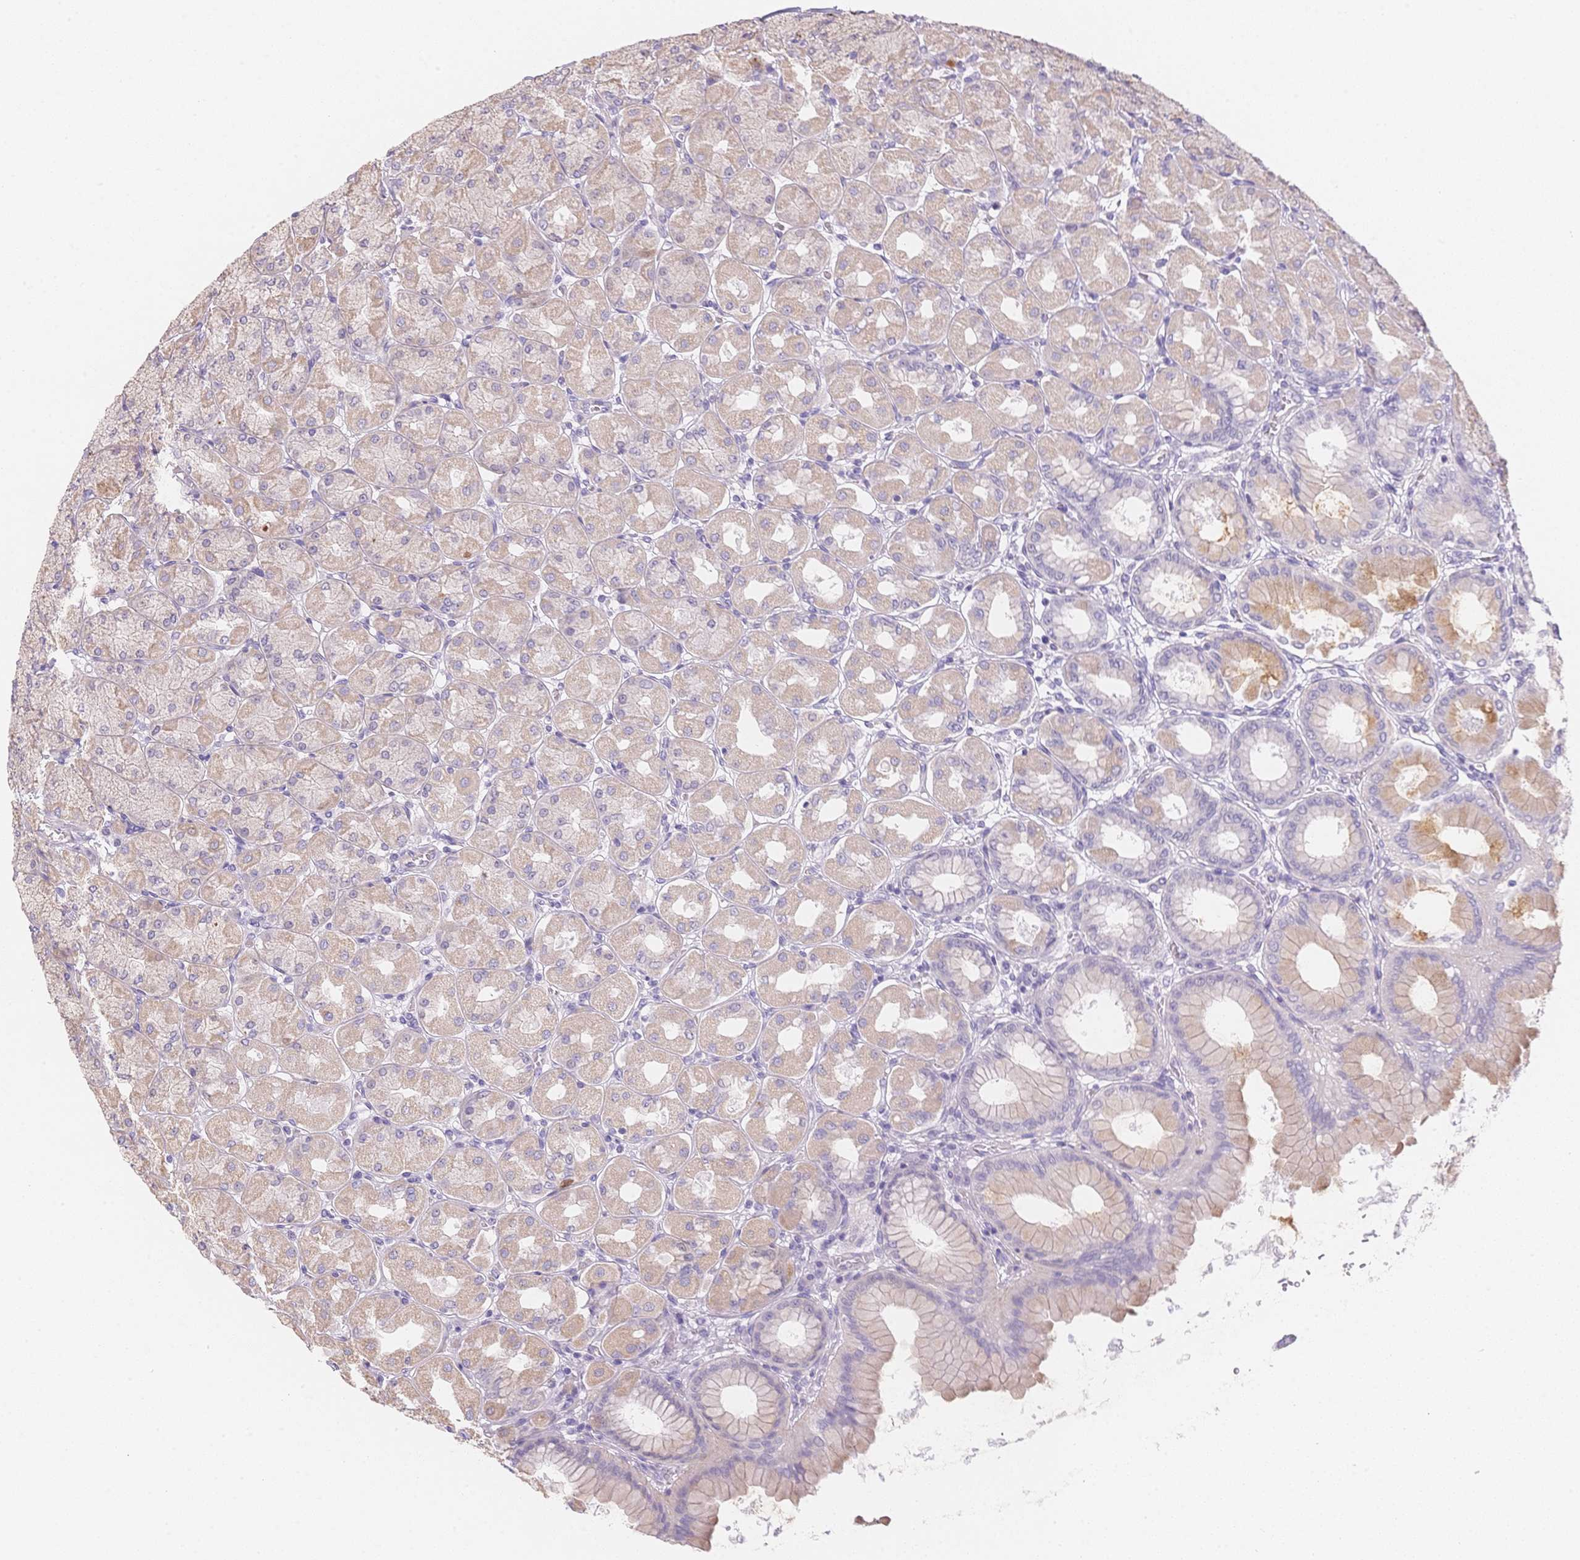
{"staining": {"intensity": "weak", "quantity": "25%-75%", "location": "cytoplasmic/membranous"}, "tissue": "stomach", "cell_type": "Glandular cells", "image_type": "normal", "snomed": [{"axis": "morphology", "description": "Normal tissue, NOS"}, {"axis": "topography", "description": "Stomach, upper"}], "caption": "IHC image of benign stomach: stomach stained using IHC exhibits low levels of weak protein expression localized specifically in the cytoplasmic/membranous of glandular cells, appearing as a cytoplasmic/membranous brown color.", "gene": "SMYD1", "patient": {"sex": "female", "age": 56}}